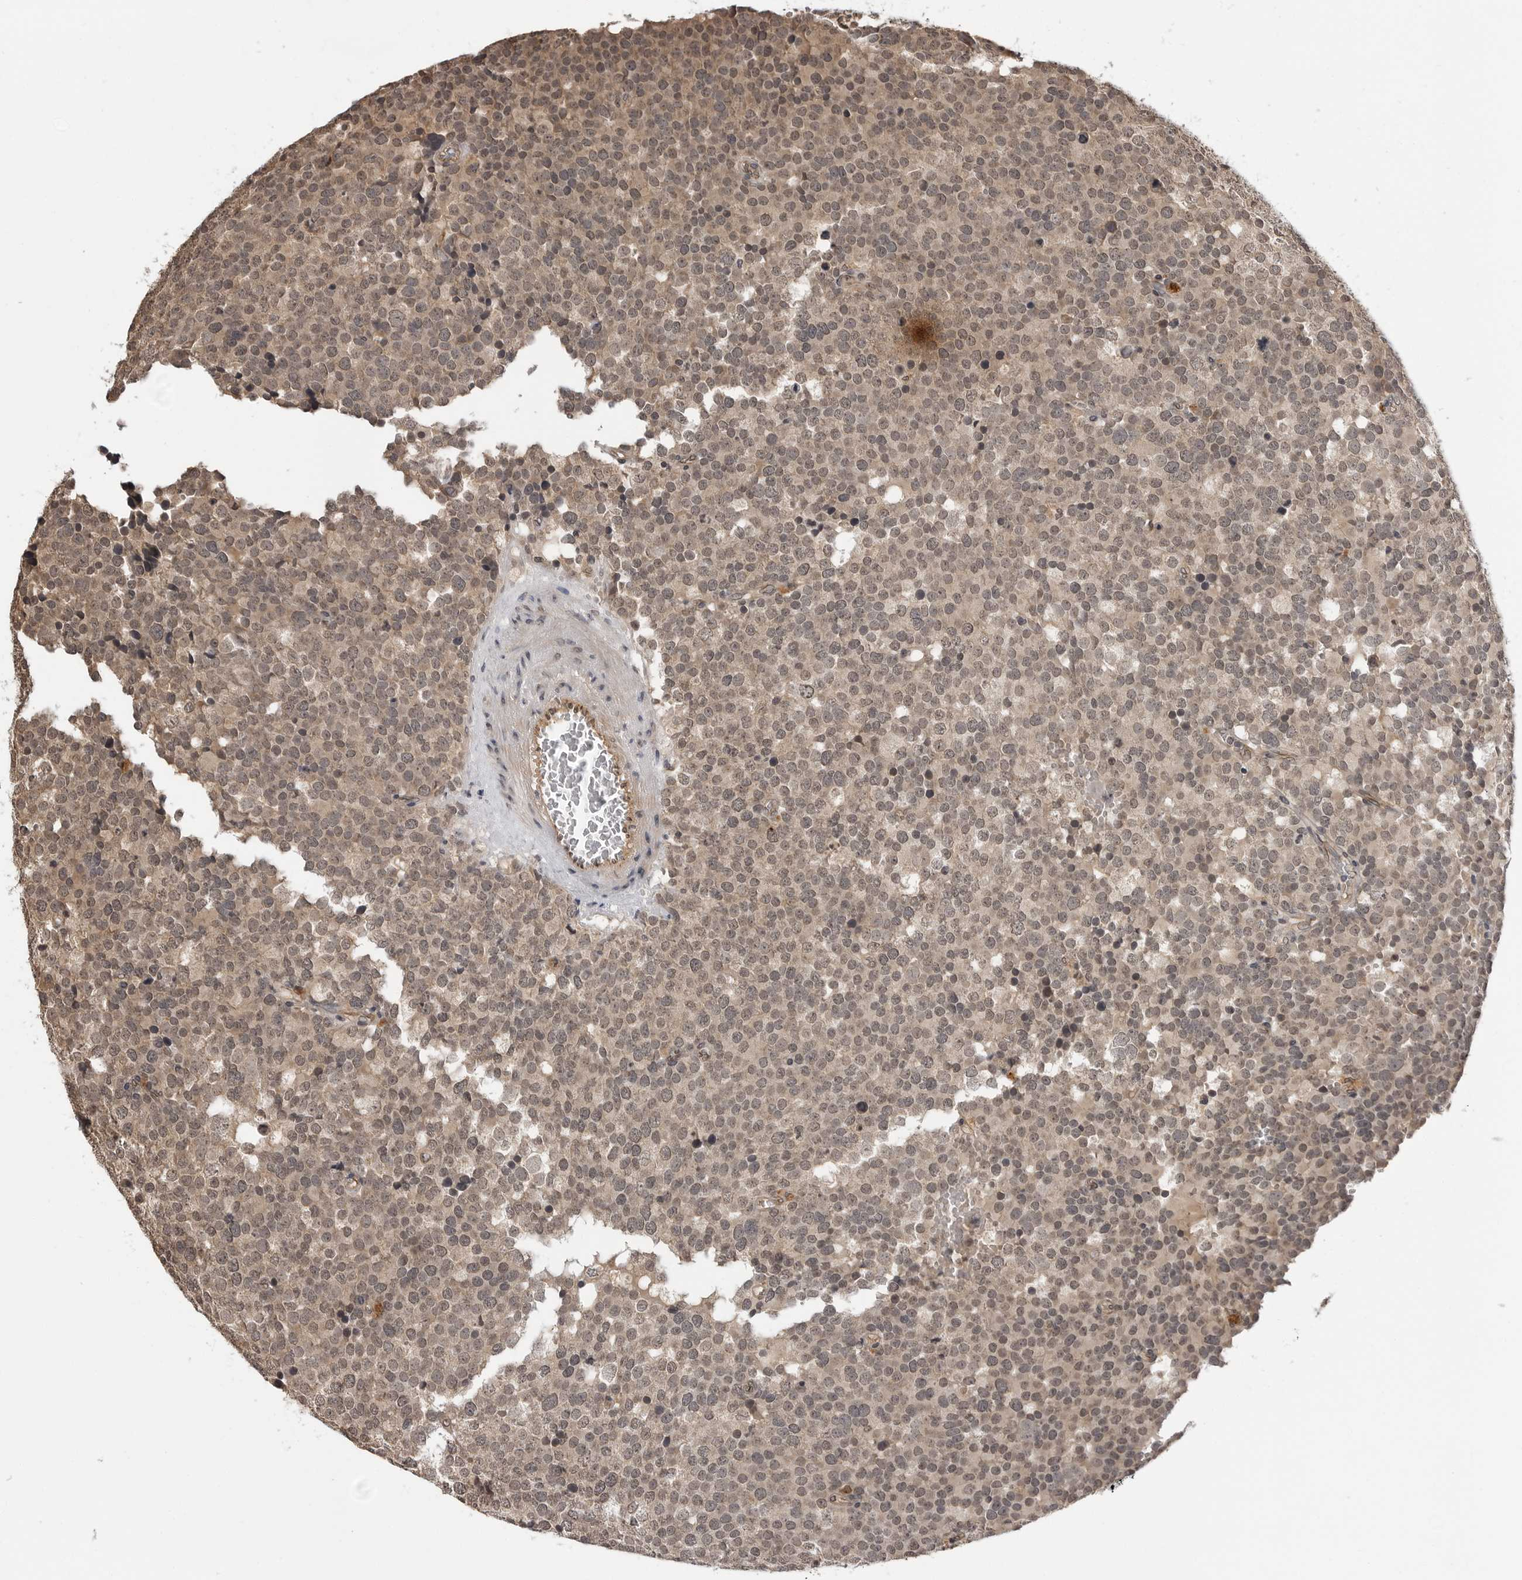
{"staining": {"intensity": "weak", "quantity": "<25%", "location": "cytoplasmic/membranous,nuclear"}, "tissue": "testis cancer", "cell_type": "Tumor cells", "image_type": "cancer", "snomed": [{"axis": "morphology", "description": "Seminoma, NOS"}, {"axis": "topography", "description": "Testis"}], "caption": "Human testis cancer stained for a protein using immunohistochemistry (IHC) displays no staining in tumor cells.", "gene": "IL24", "patient": {"sex": "male", "age": 71}}